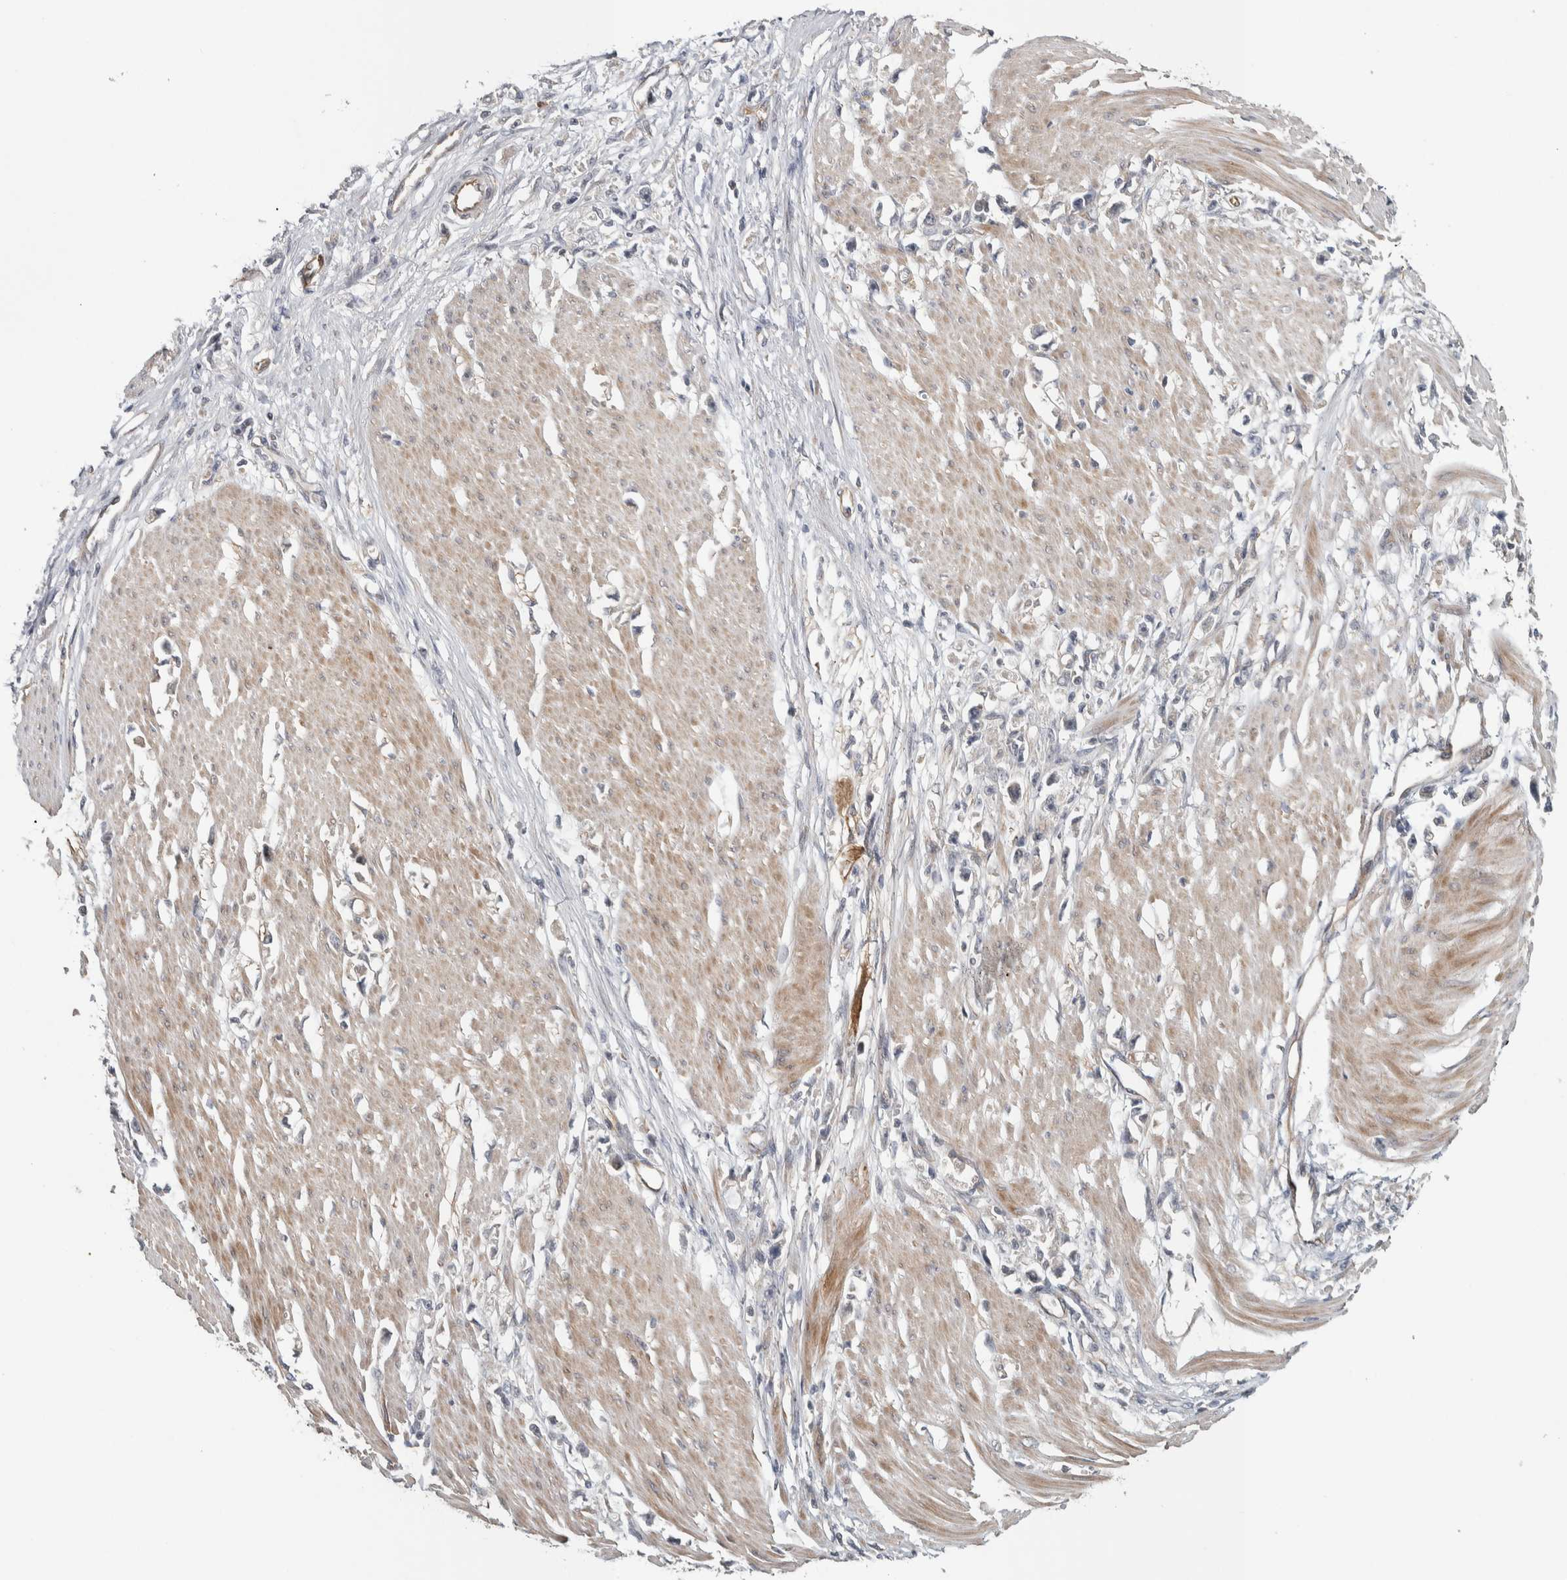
{"staining": {"intensity": "negative", "quantity": "none", "location": "none"}, "tissue": "stomach cancer", "cell_type": "Tumor cells", "image_type": "cancer", "snomed": [{"axis": "morphology", "description": "Adenocarcinoma, NOS"}, {"axis": "topography", "description": "Stomach"}], "caption": "DAB (3,3'-diaminobenzidine) immunohistochemical staining of stomach cancer (adenocarcinoma) shows no significant staining in tumor cells.", "gene": "TBC1D31", "patient": {"sex": "female", "age": 59}}